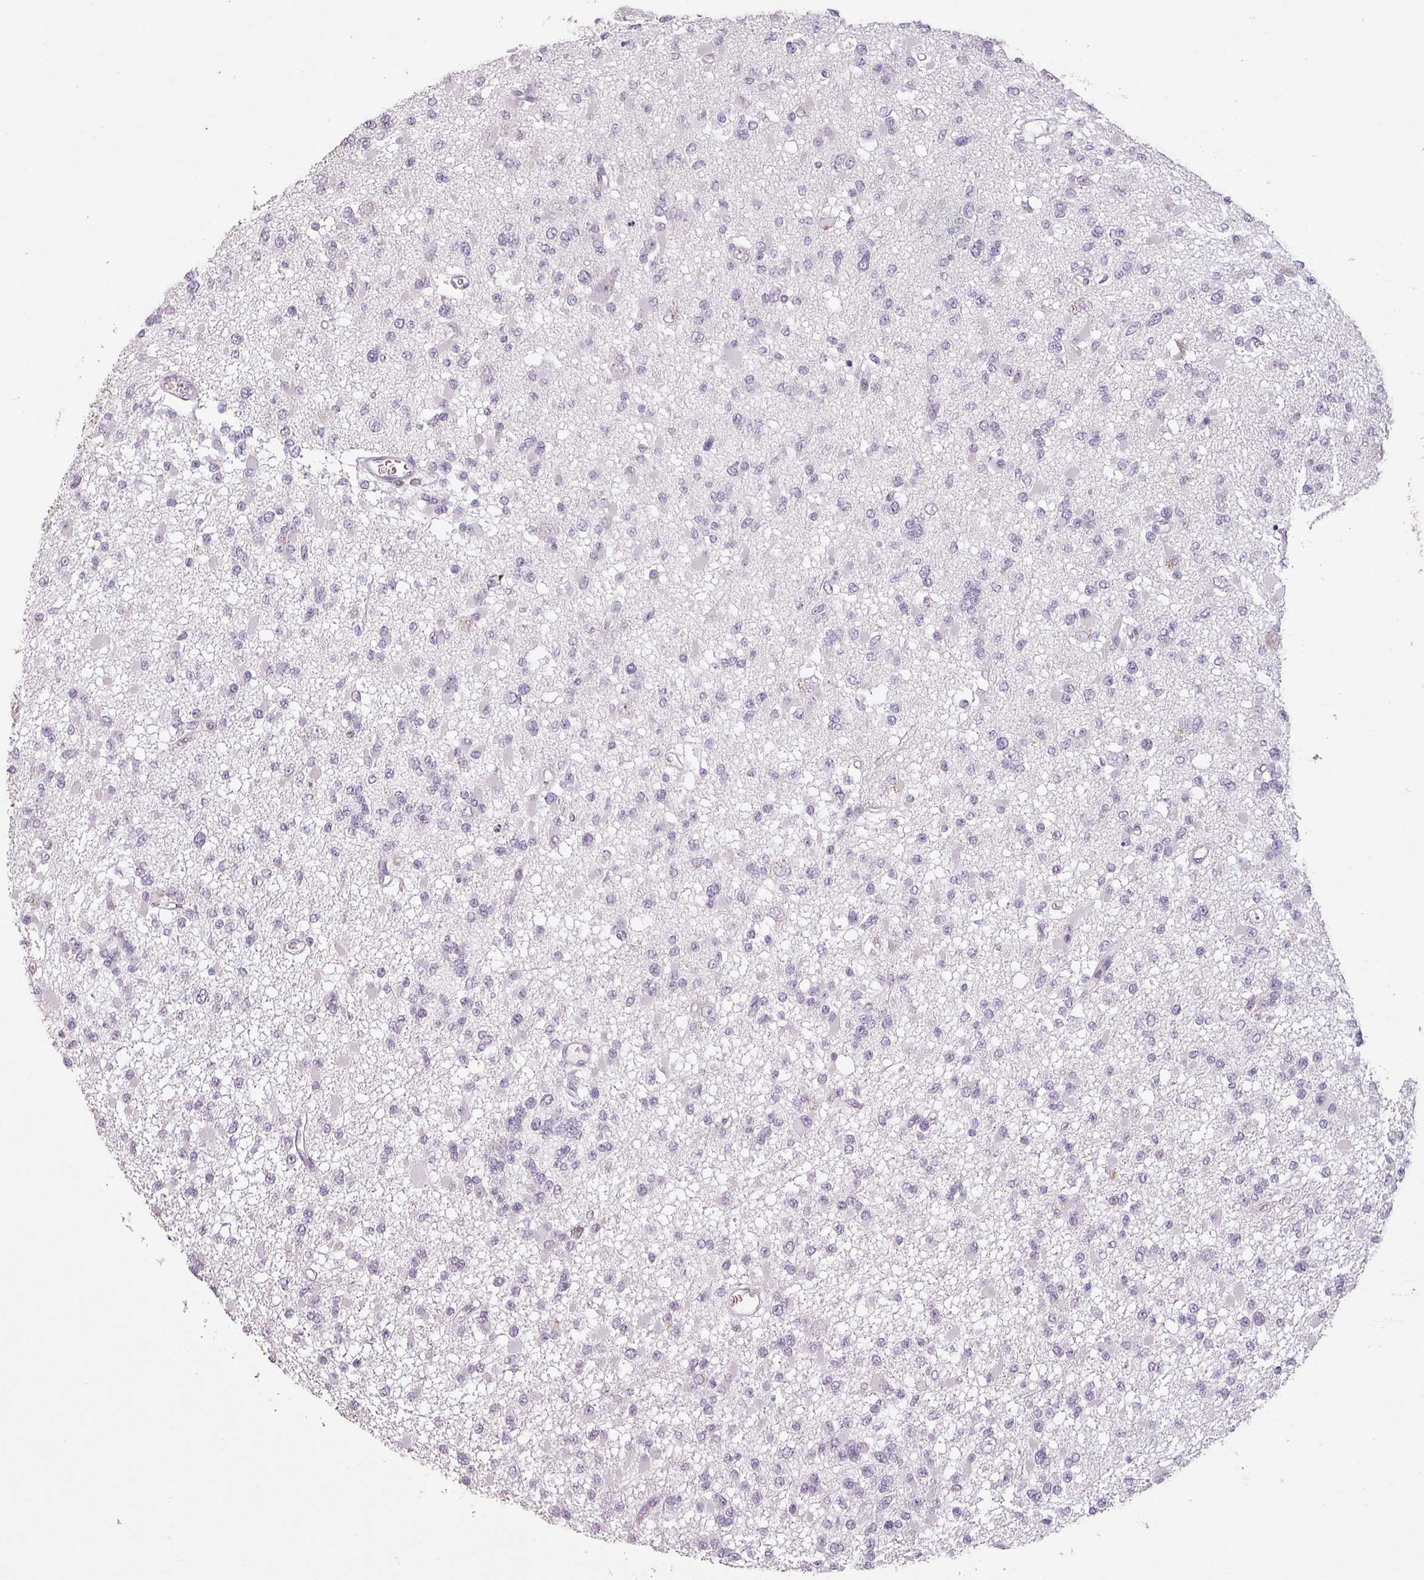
{"staining": {"intensity": "negative", "quantity": "none", "location": "none"}, "tissue": "glioma", "cell_type": "Tumor cells", "image_type": "cancer", "snomed": [{"axis": "morphology", "description": "Glioma, malignant, Low grade"}, {"axis": "topography", "description": "Brain"}], "caption": "High magnification brightfield microscopy of glioma stained with DAB (3,3'-diaminobenzidine) (brown) and counterstained with hematoxylin (blue): tumor cells show no significant staining. (DAB (3,3'-diaminobenzidine) immunohistochemistry (IHC) with hematoxylin counter stain).", "gene": "LYPLA1", "patient": {"sex": "female", "age": 22}}